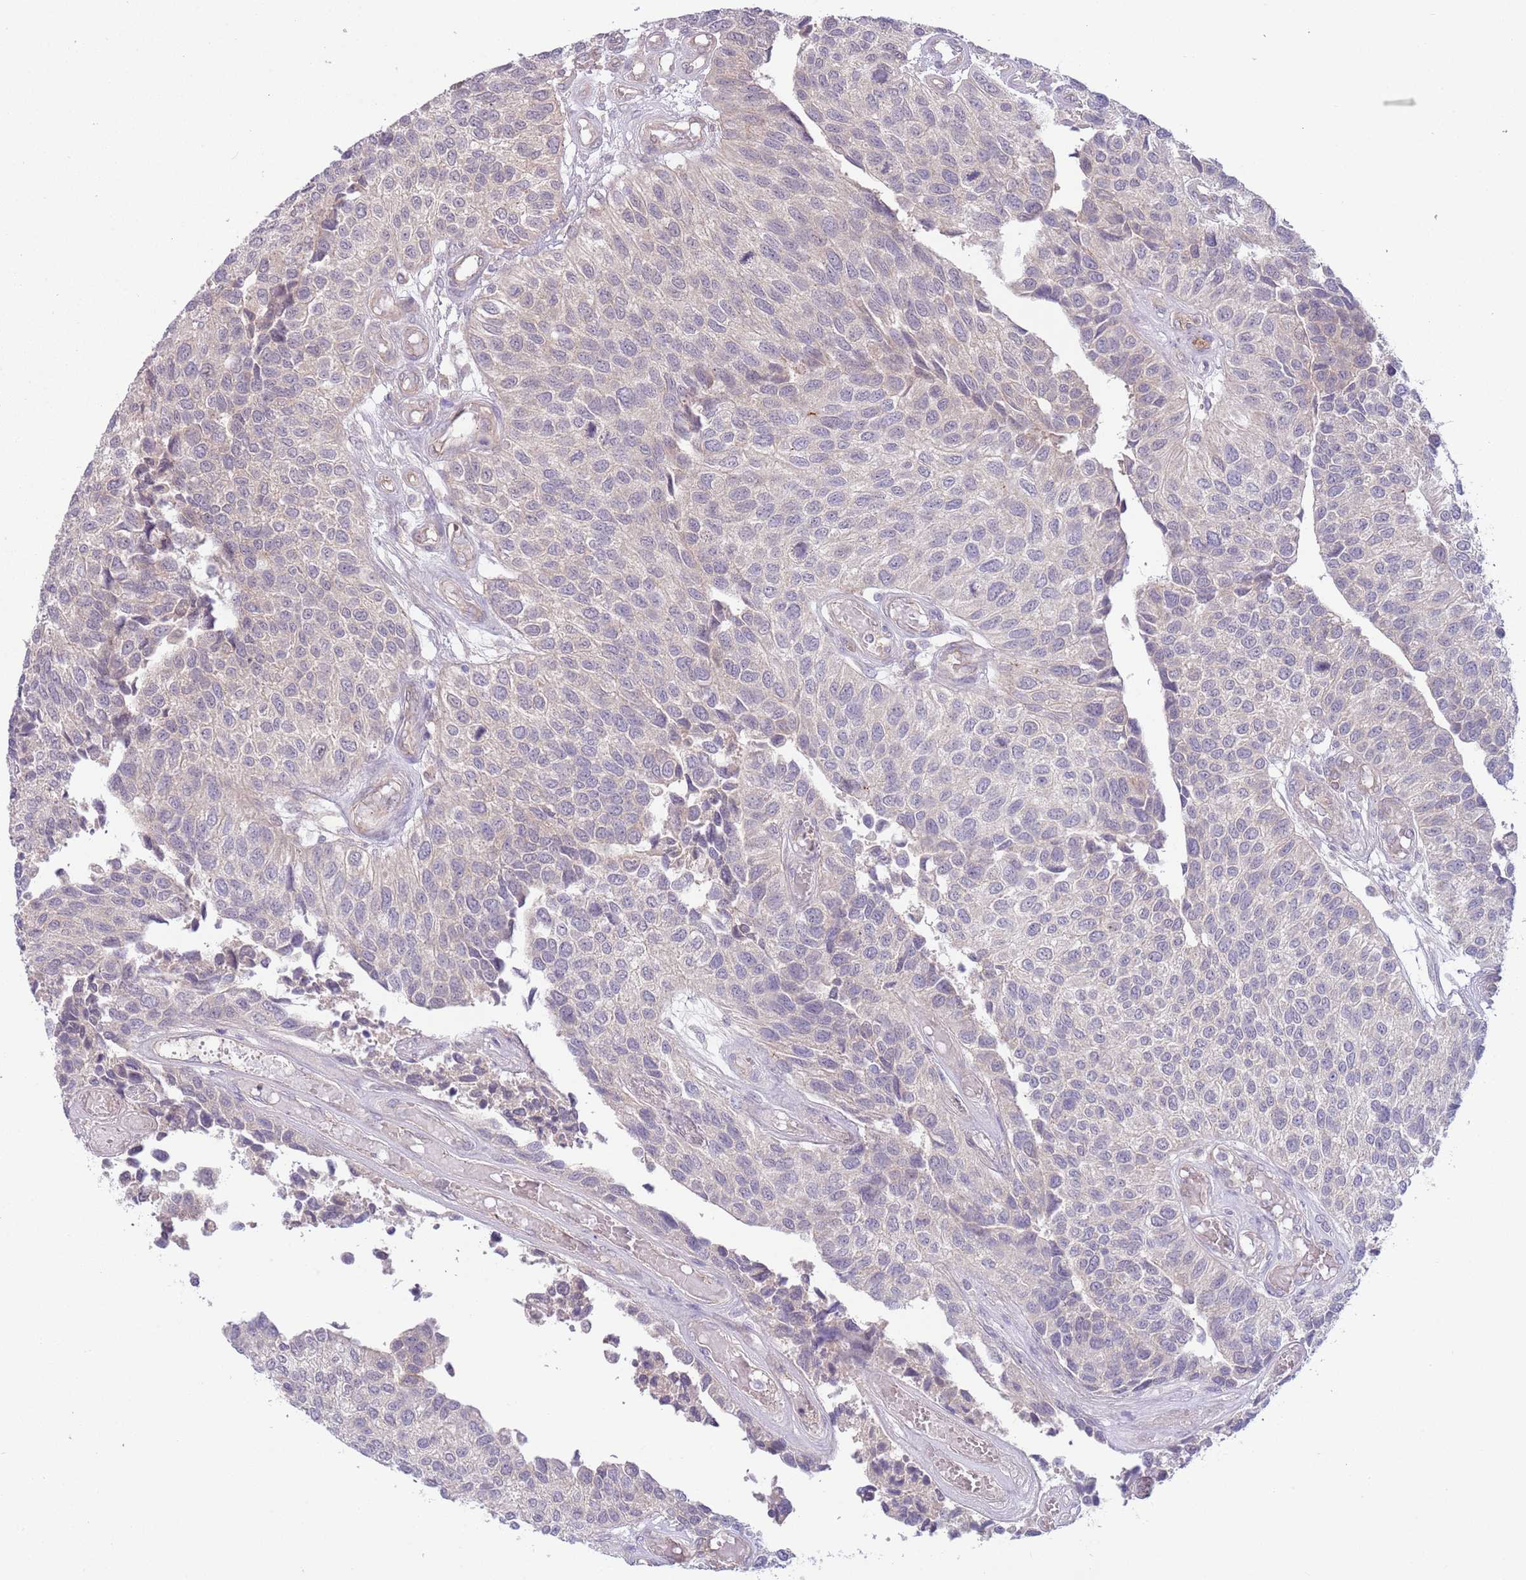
{"staining": {"intensity": "negative", "quantity": "none", "location": "none"}, "tissue": "urothelial cancer", "cell_type": "Tumor cells", "image_type": "cancer", "snomed": [{"axis": "morphology", "description": "Urothelial carcinoma, NOS"}, {"axis": "topography", "description": "Urinary bladder"}], "caption": "Tumor cells show no significant protein expression in transitional cell carcinoma.", "gene": "SAV1", "patient": {"sex": "male", "age": 55}}